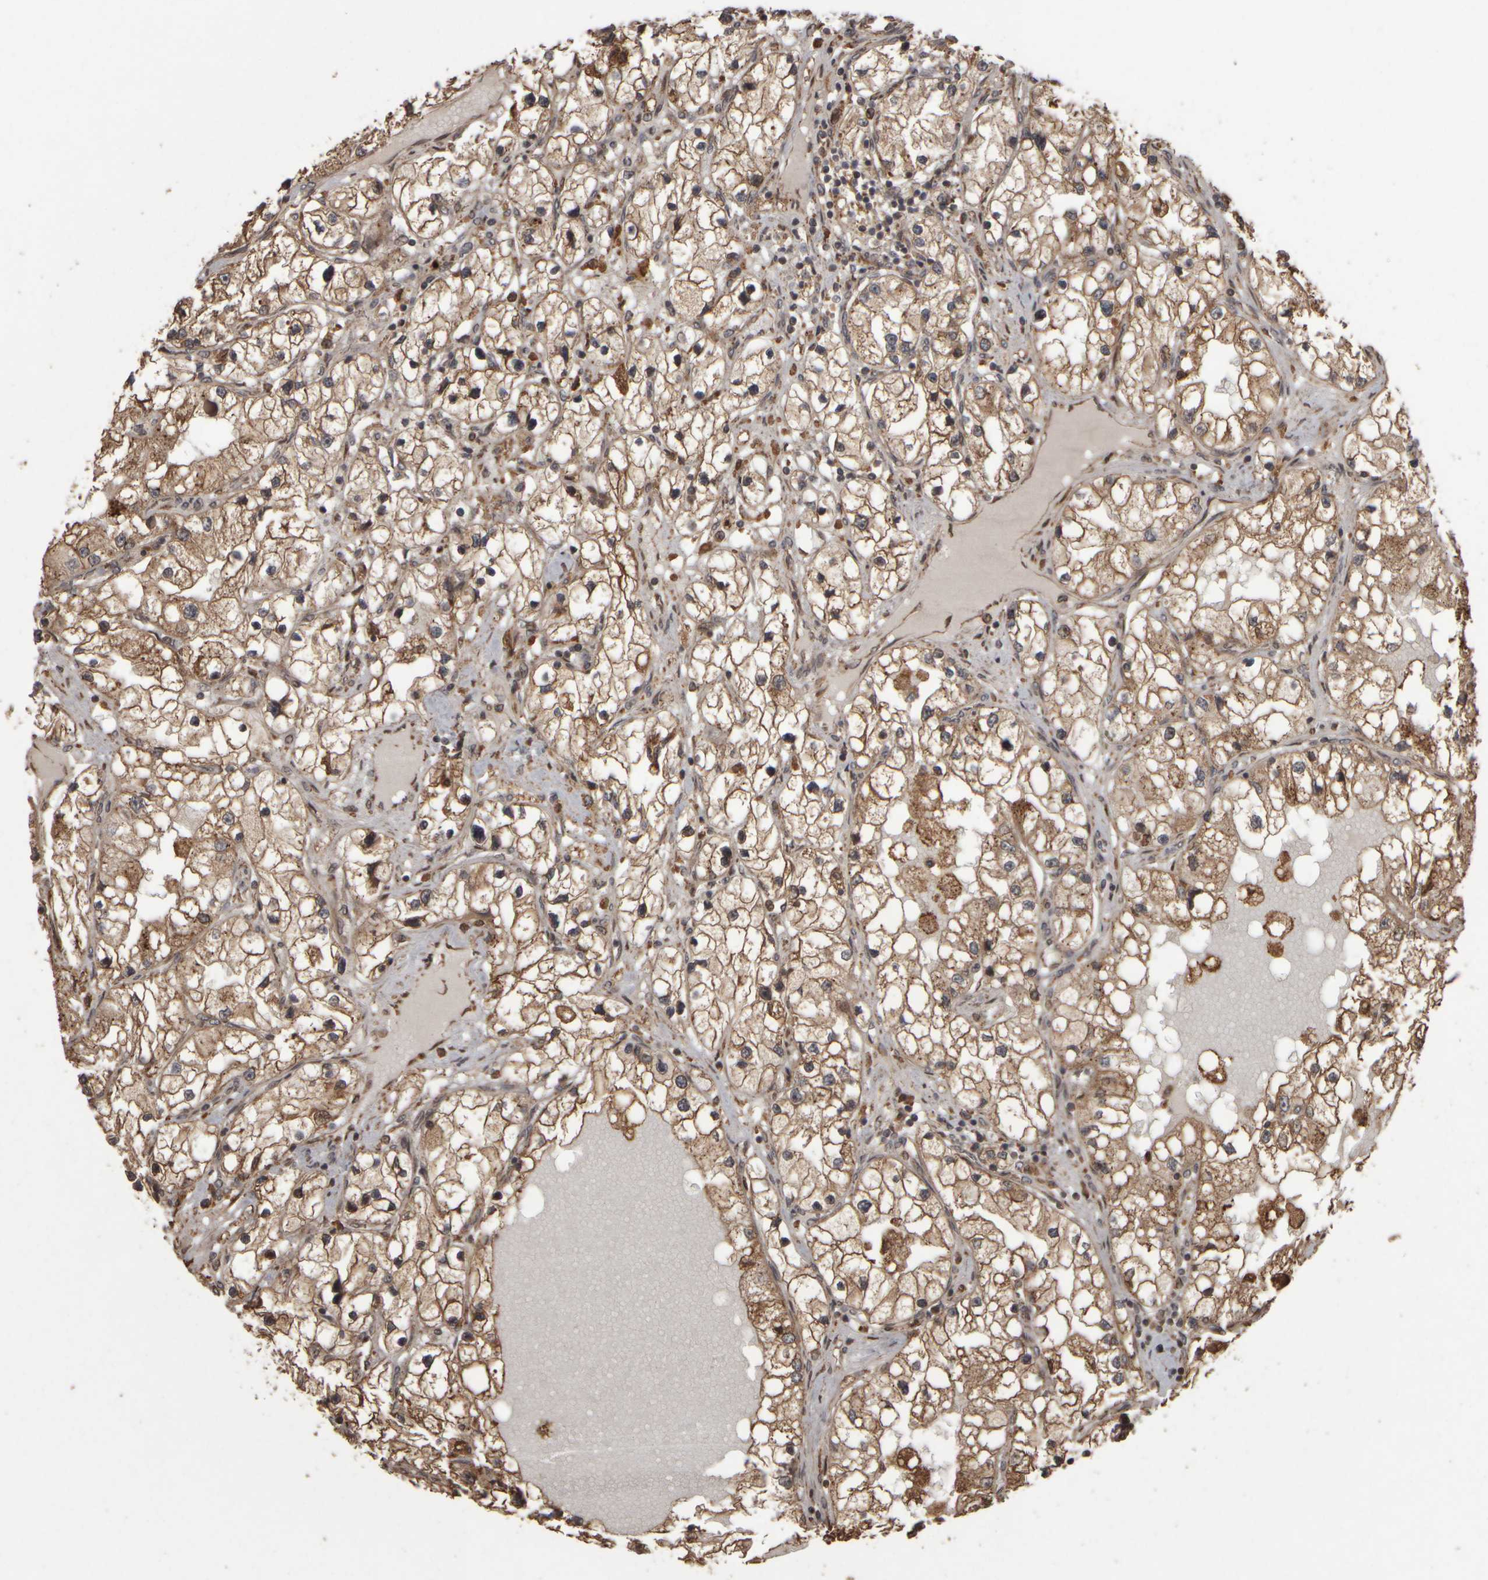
{"staining": {"intensity": "moderate", "quantity": ">75%", "location": "cytoplasmic/membranous"}, "tissue": "renal cancer", "cell_type": "Tumor cells", "image_type": "cancer", "snomed": [{"axis": "morphology", "description": "Adenocarcinoma, NOS"}, {"axis": "topography", "description": "Kidney"}], "caption": "High-power microscopy captured an IHC photomicrograph of adenocarcinoma (renal), revealing moderate cytoplasmic/membranous expression in about >75% of tumor cells. The staining was performed using DAB to visualize the protein expression in brown, while the nuclei were stained in blue with hematoxylin (Magnification: 20x).", "gene": "AGBL3", "patient": {"sex": "male", "age": 68}}